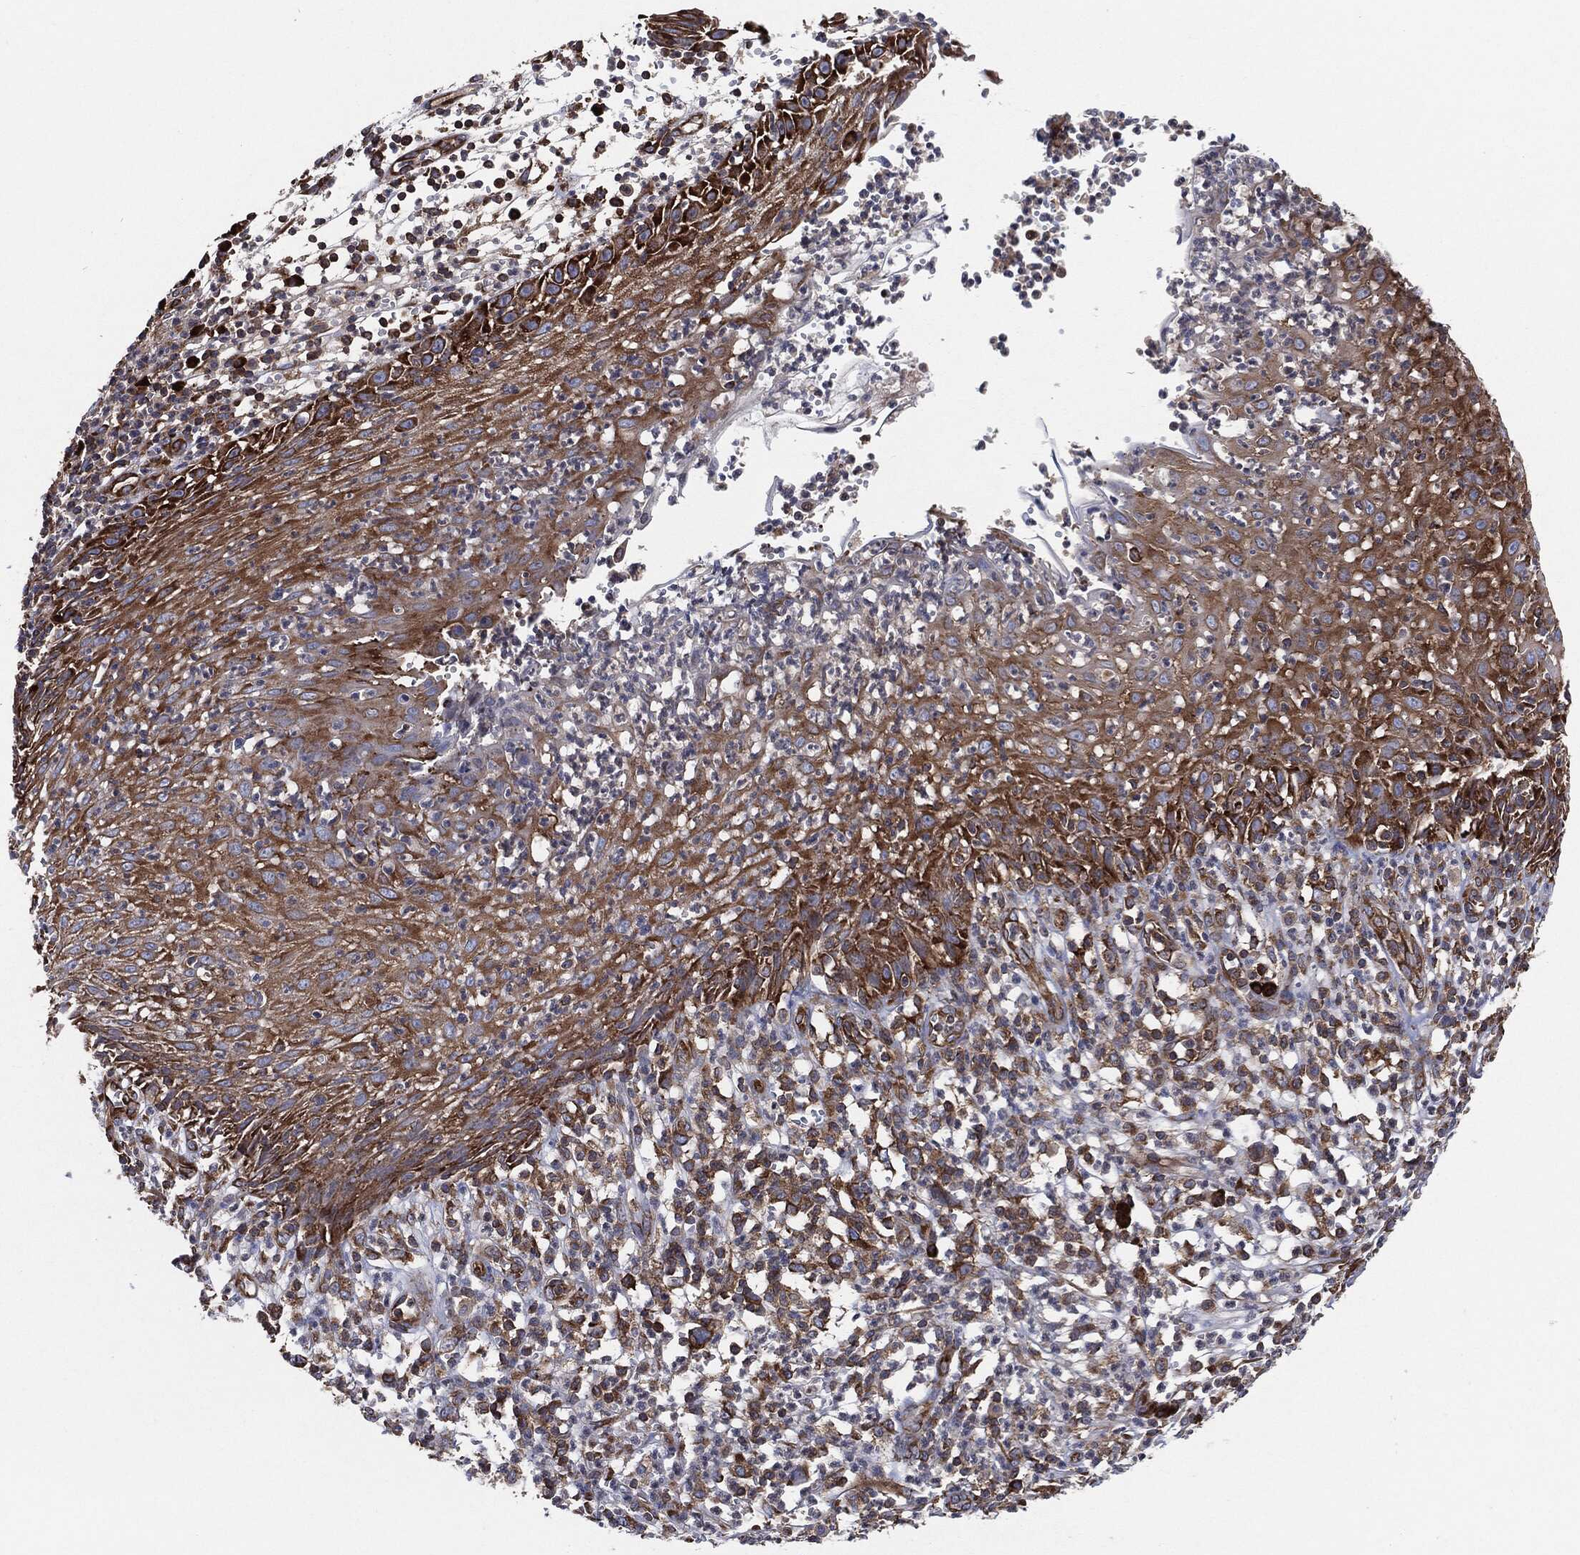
{"staining": {"intensity": "moderate", "quantity": ">75%", "location": "cytoplasmic/membranous"}, "tissue": "skin cancer", "cell_type": "Tumor cells", "image_type": "cancer", "snomed": [{"axis": "morphology", "description": "Normal tissue, NOS"}, {"axis": "morphology", "description": "Squamous cell carcinoma, NOS"}, {"axis": "topography", "description": "Skin"}], "caption": "DAB (3,3'-diaminobenzidine) immunohistochemical staining of skin cancer (squamous cell carcinoma) reveals moderate cytoplasmic/membranous protein expression in approximately >75% of tumor cells.", "gene": "EIF2S2", "patient": {"sex": "male", "age": 79}}